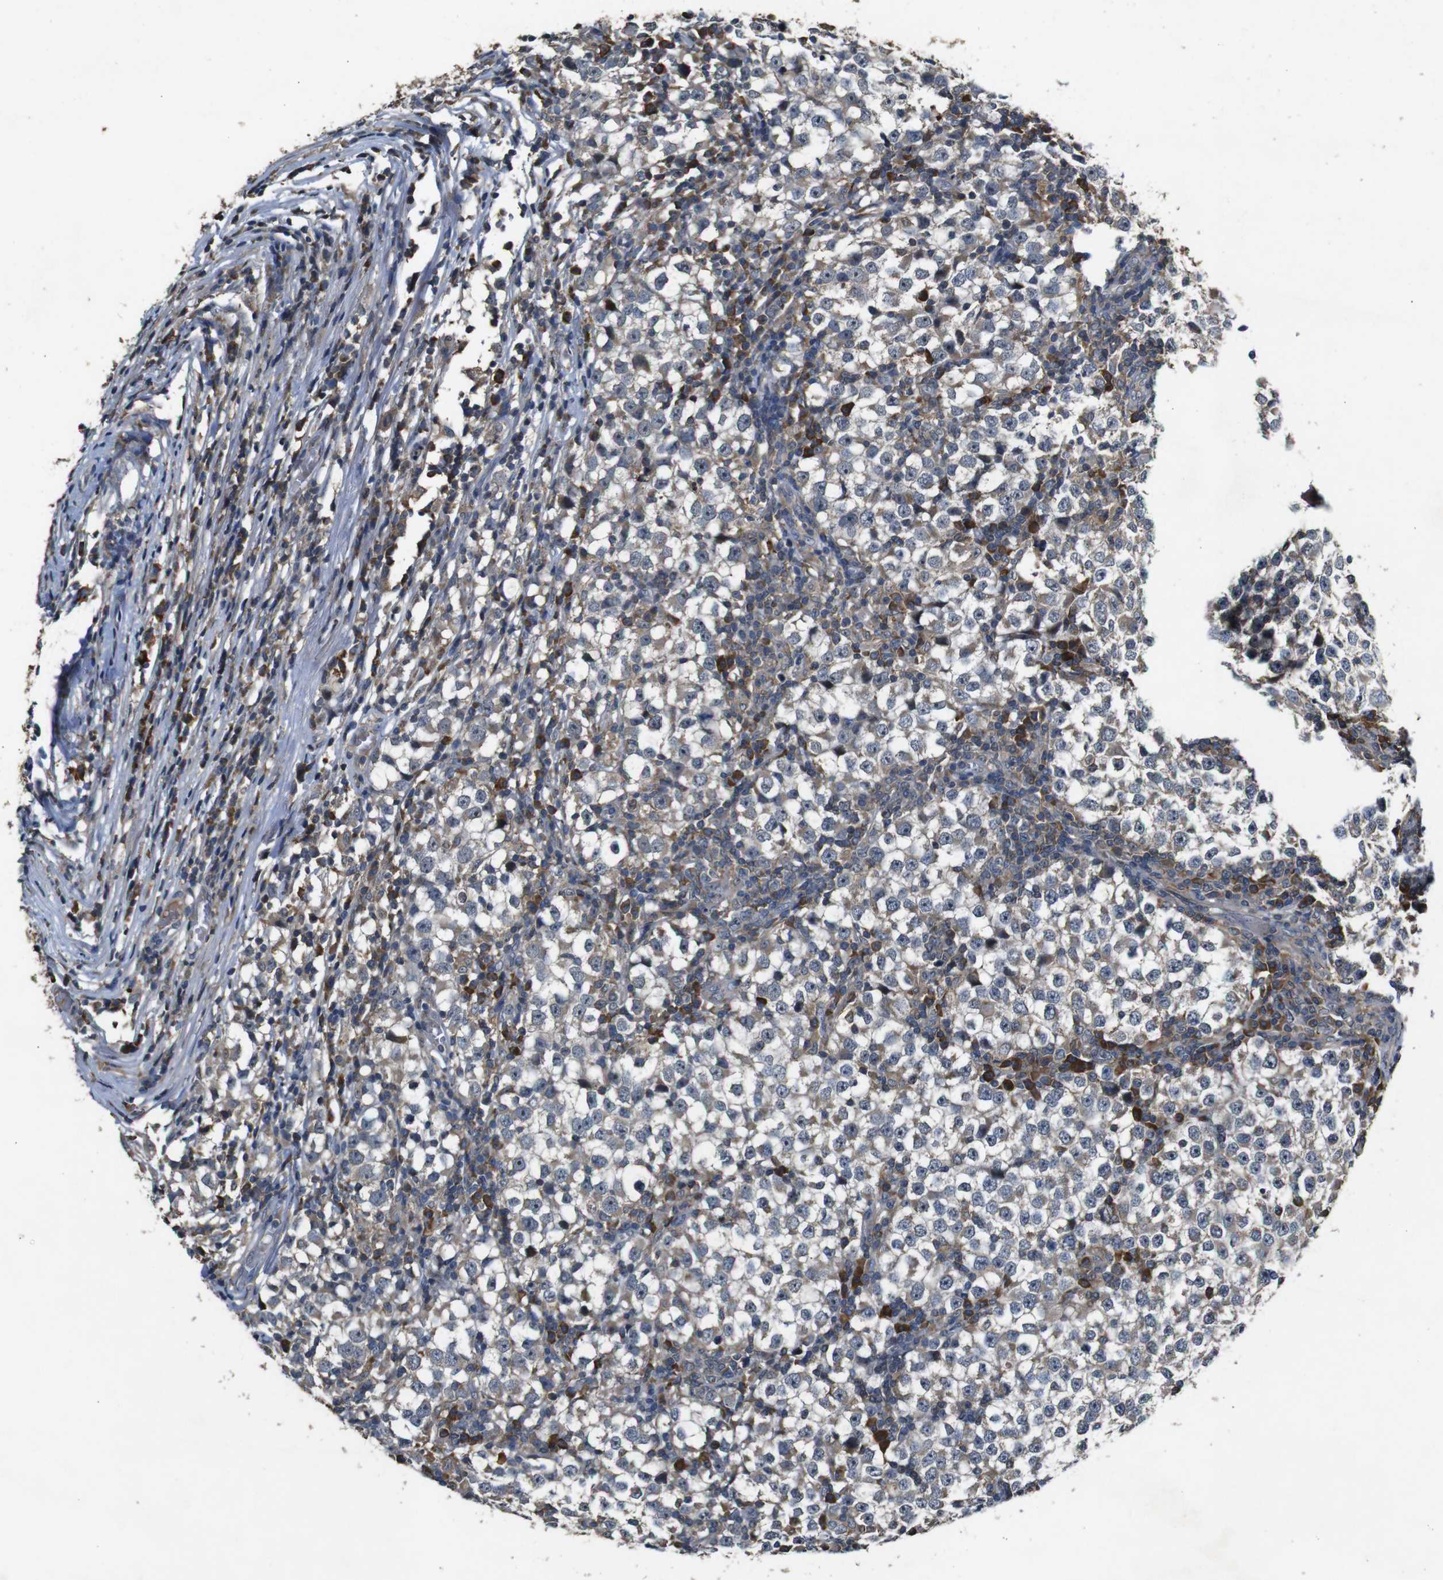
{"staining": {"intensity": "weak", "quantity": "25%-75%", "location": "cytoplasmic/membranous"}, "tissue": "testis cancer", "cell_type": "Tumor cells", "image_type": "cancer", "snomed": [{"axis": "morphology", "description": "Seminoma, NOS"}, {"axis": "topography", "description": "Testis"}], "caption": "Immunohistochemical staining of human seminoma (testis) exhibits weak cytoplasmic/membranous protein positivity in about 25%-75% of tumor cells.", "gene": "MAGI2", "patient": {"sex": "male", "age": 65}}